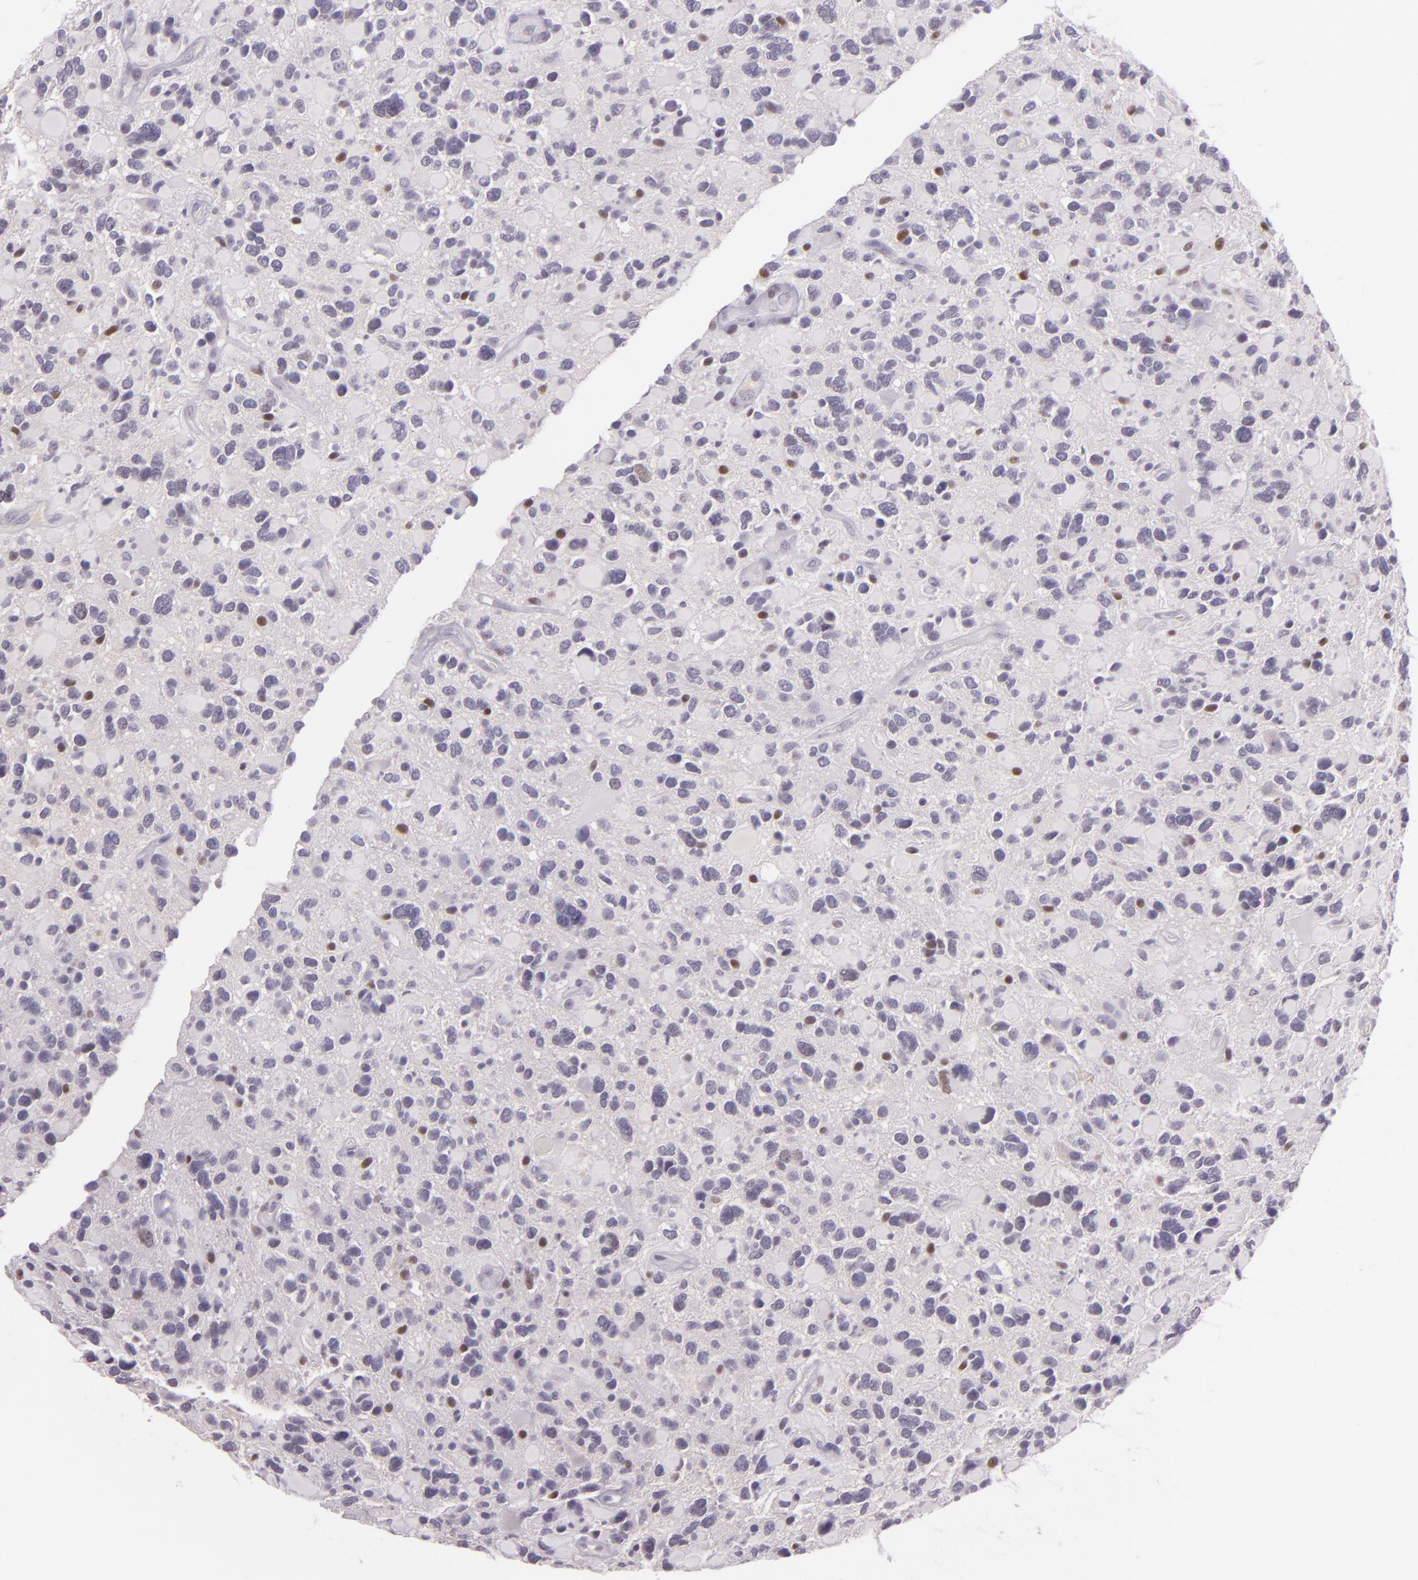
{"staining": {"intensity": "moderate", "quantity": "<25%", "location": "nuclear"}, "tissue": "glioma", "cell_type": "Tumor cells", "image_type": "cancer", "snomed": [{"axis": "morphology", "description": "Glioma, malignant, High grade"}, {"axis": "topography", "description": "Brain"}], "caption": "Protein staining by immunohistochemistry (IHC) displays moderate nuclear expression in about <25% of tumor cells in glioma. Immunohistochemistry stains the protein in brown and the nuclei are stained blue.", "gene": "CHEK2", "patient": {"sex": "female", "age": 37}}